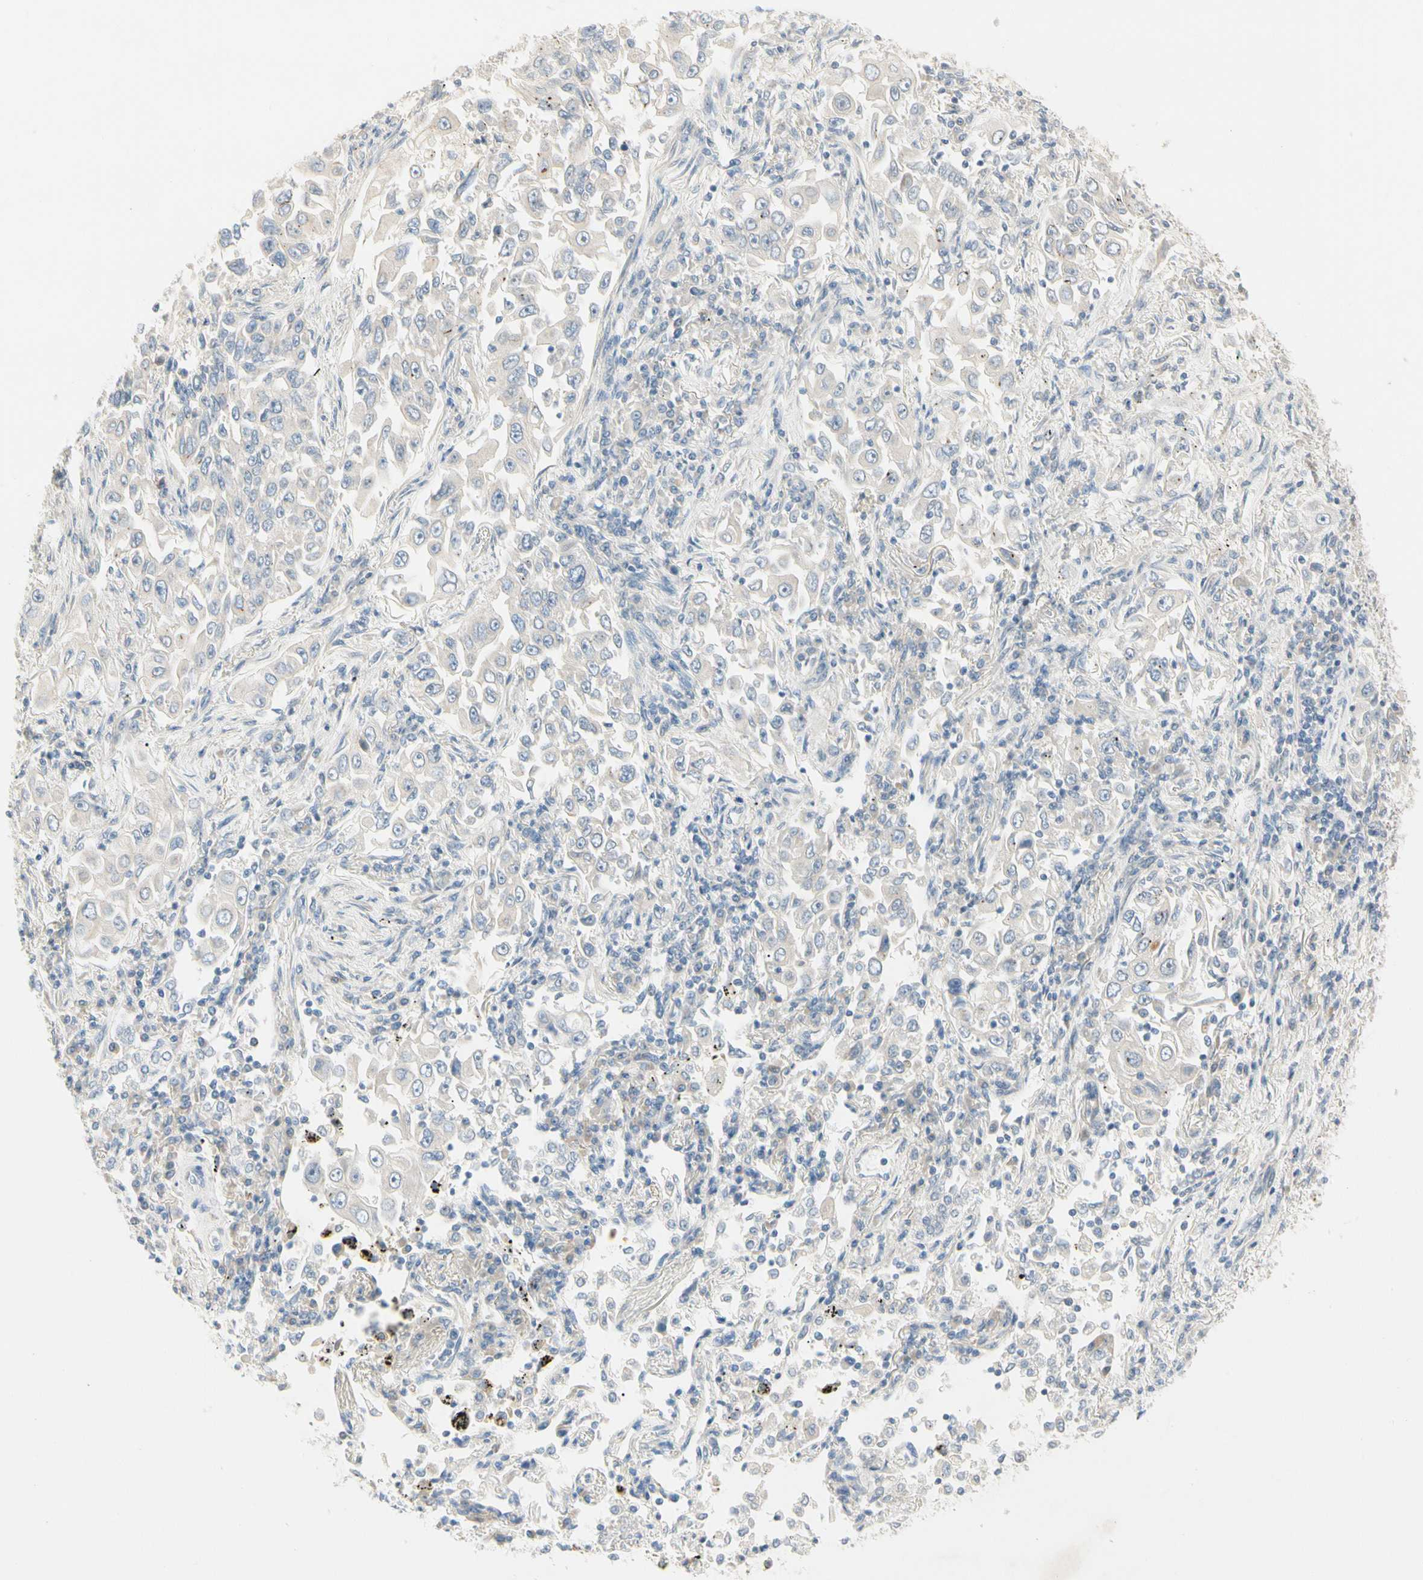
{"staining": {"intensity": "negative", "quantity": "none", "location": "none"}, "tissue": "lung cancer", "cell_type": "Tumor cells", "image_type": "cancer", "snomed": [{"axis": "morphology", "description": "Adenocarcinoma, NOS"}, {"axis": "topography", "description": "Lung"}], "caption": "Histopathology image shows no protein expression in tumor cells of lung cancer tissue. (Brightfield microscopy of DAB (3,3'-diaminobenzidine) immunohistochemistry (IHC) at high magnification).", "gene": "ALDH18A1", "patient": {"sex": "male", "age": 84}}